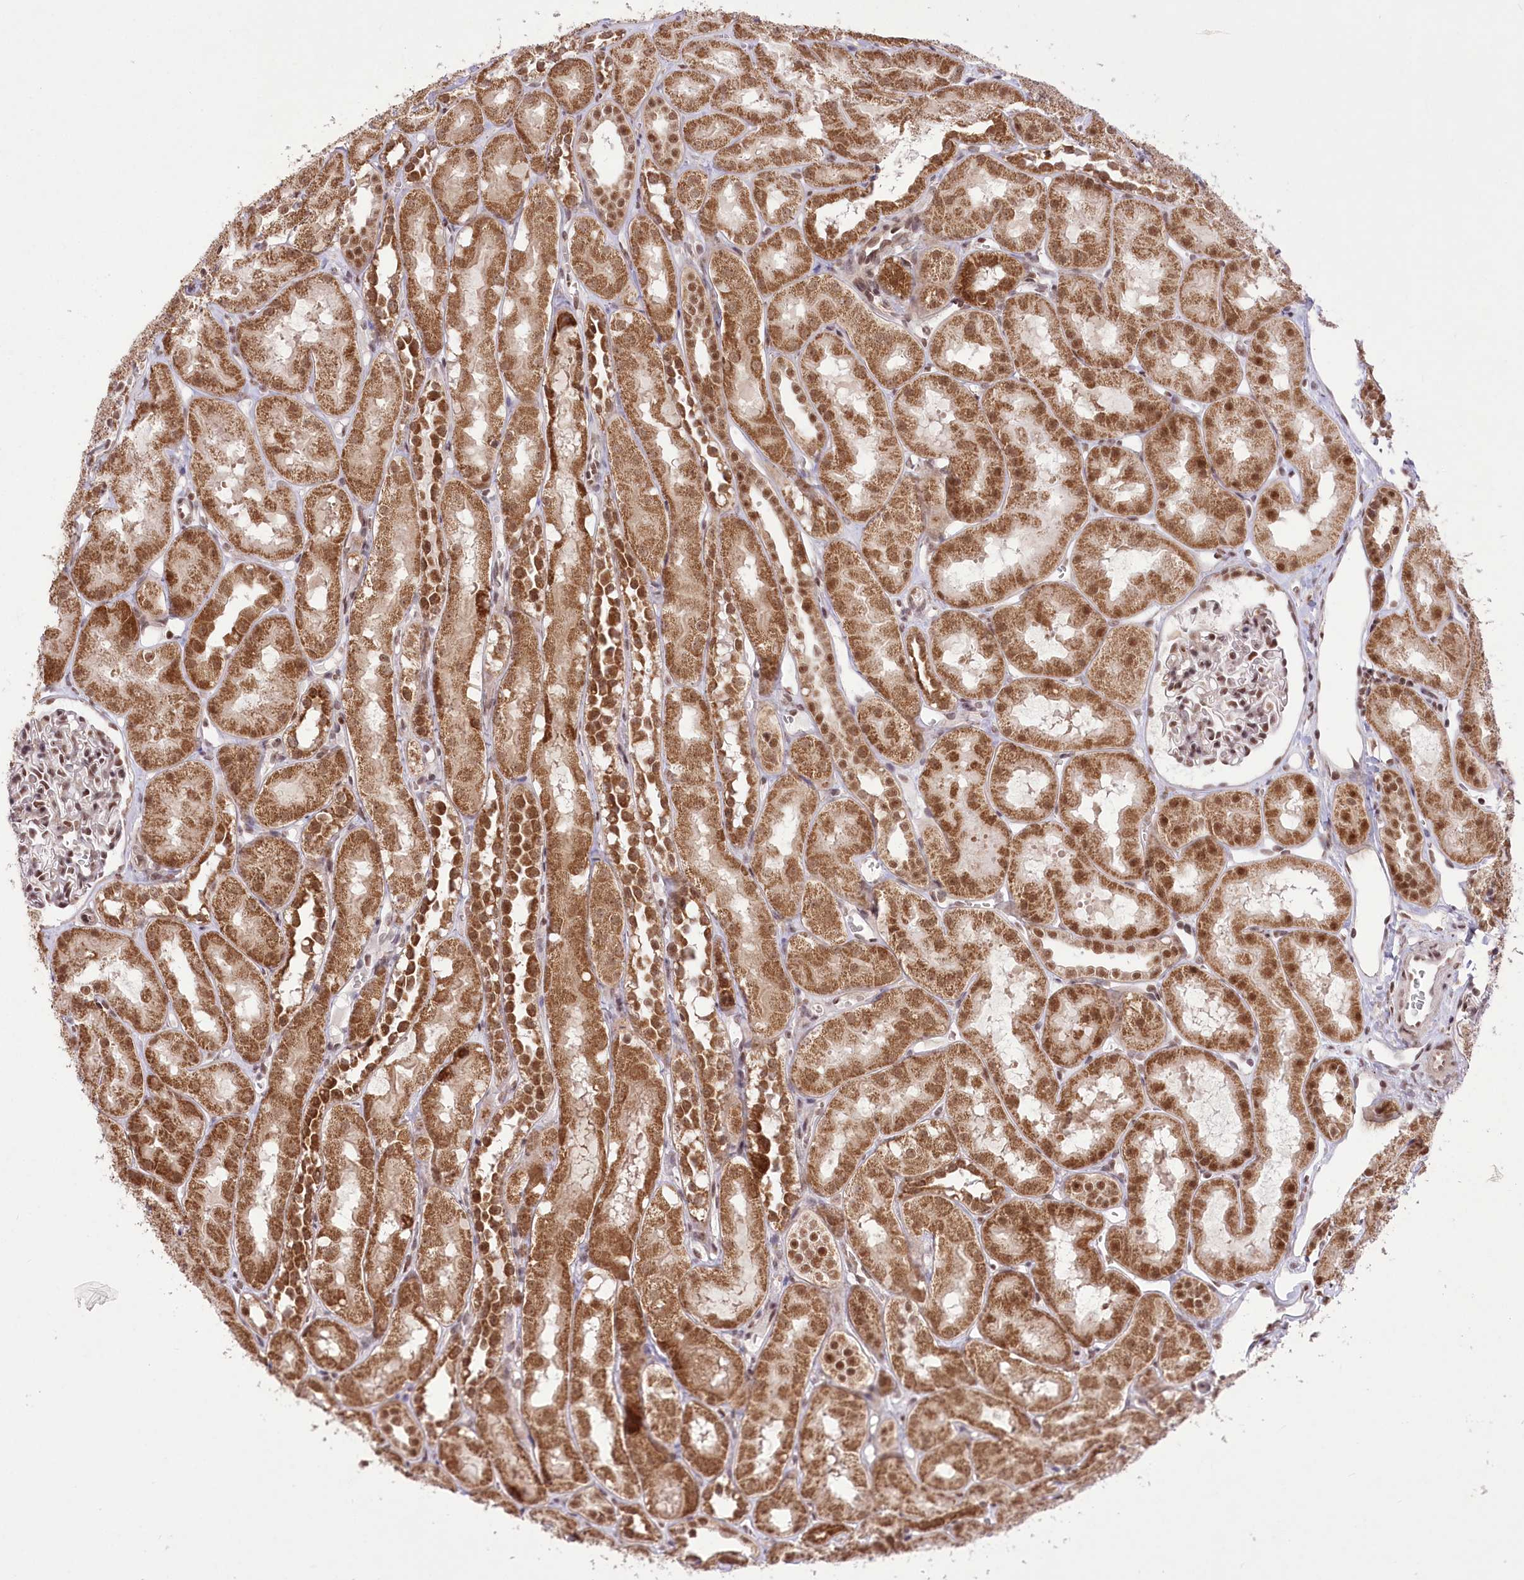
{"staining": {"intensity": "moderate", "quantity": "25%-75%", "location": "nuclear"}, "tissue": "kidney", "cell_type": "Cells in glomeruli", "image_type": "normal", "snomed": [{"axis": "morphology", "description": "Normal tissue, NOS"}, {"axis": "topography", "description": "Kidney"}, {"axis": "topography", "description": "Urinary bladder"}], "caption": "Protein staining displays moderate nuclear positivity in about 25%-75% of cells in glomeruli in benign kidney.", "gene": "ZMAT2", "patient": {"sex": "male", "age": 16}}